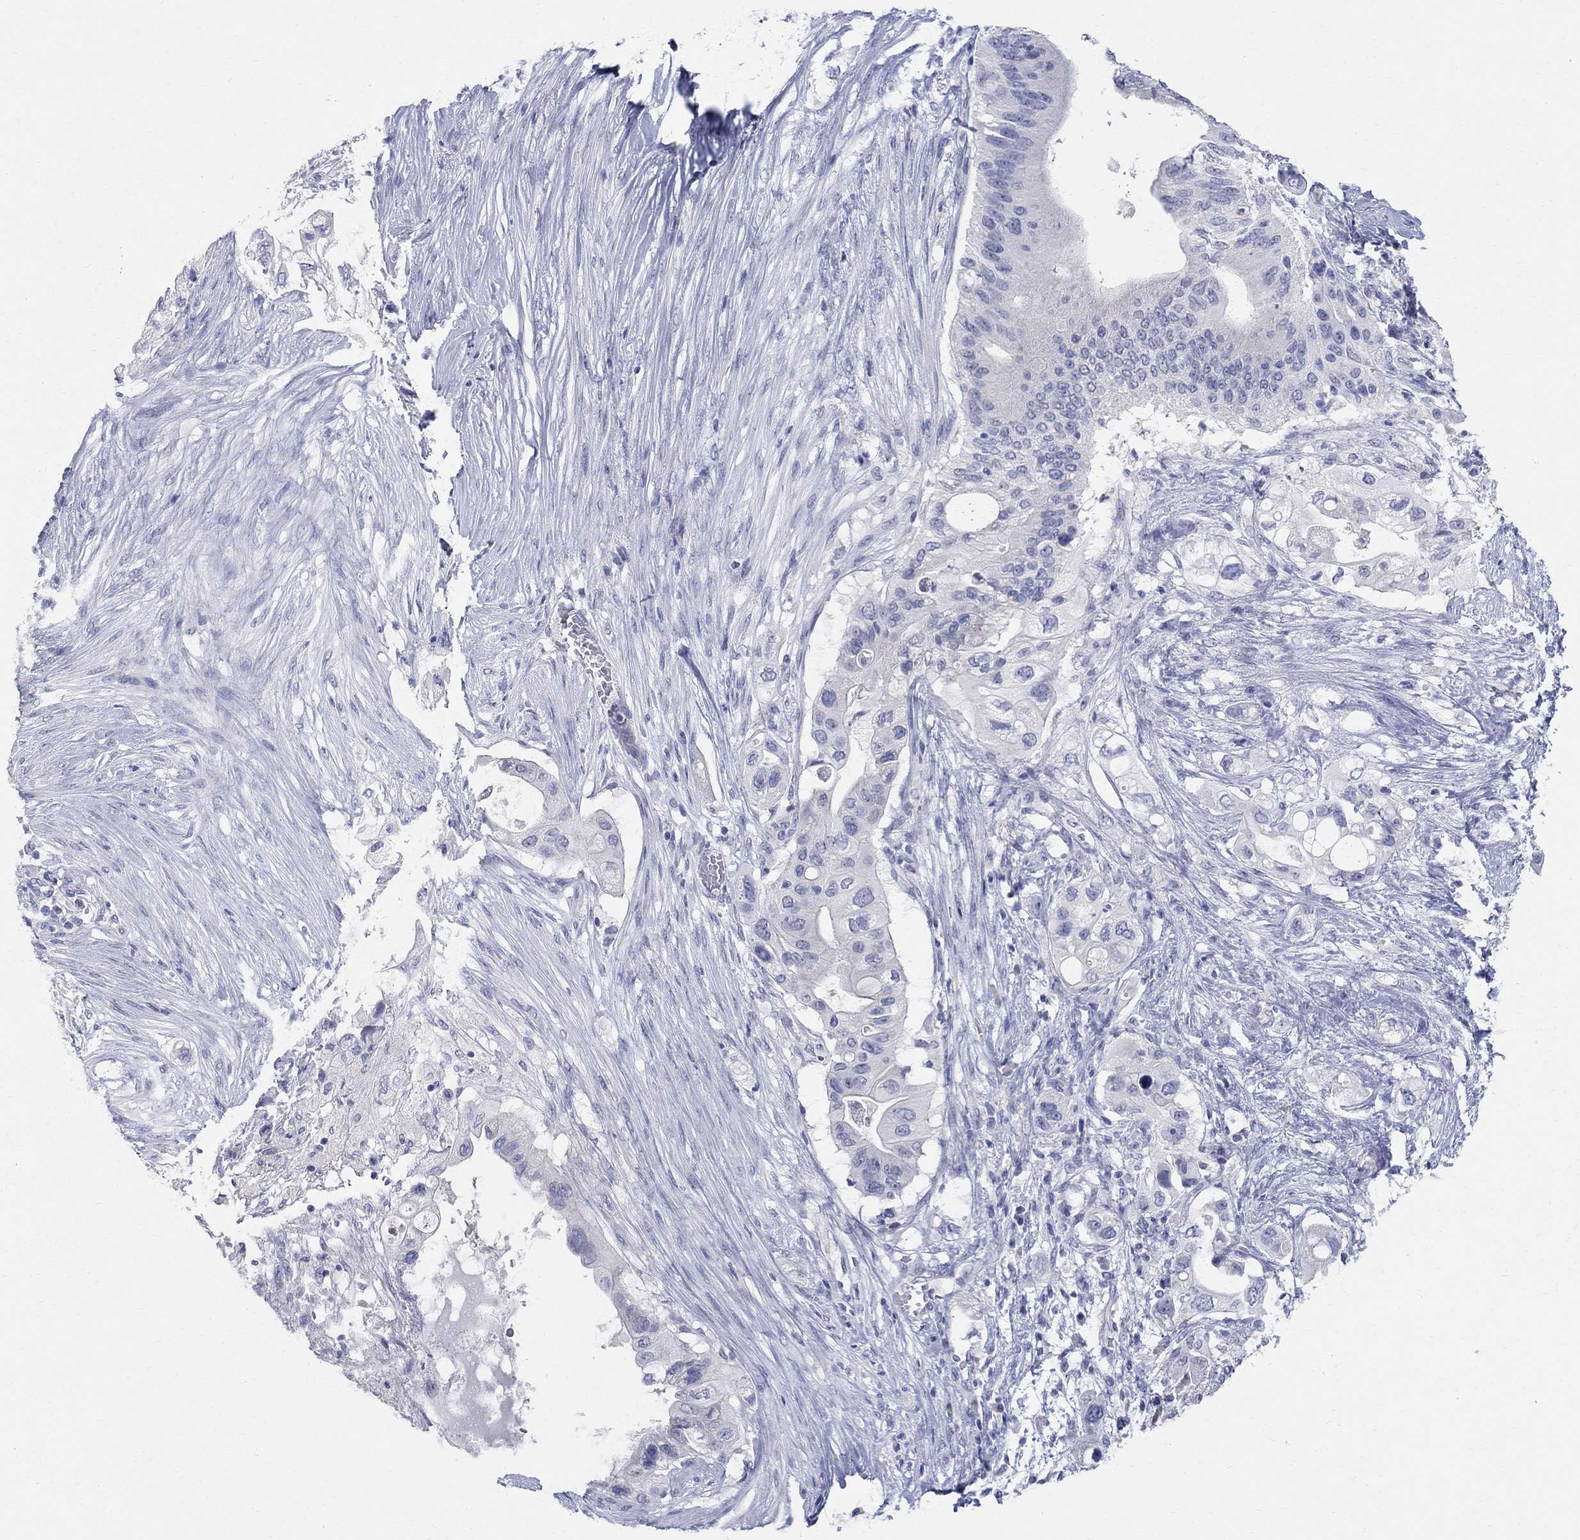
{"staining": {"intensity": "negative", "quantity": "none", "location": "none"}, "tissue": "pancreatic cancer", "cell_type": "Tumor cells", "image_type": "cancer", "snomed": [{"axis": "morphology", "description": "Adenocarcinoma, NOS"}, {"axis": "topography", "description": "Pancreas"}], "caption": "Human pancreatic cancer (adenocarcinoma) stained for a protein using IHC displays no staining in tumor cells.", "gene": "SOX2", "patient": {"sex": "female", "age": 72}}